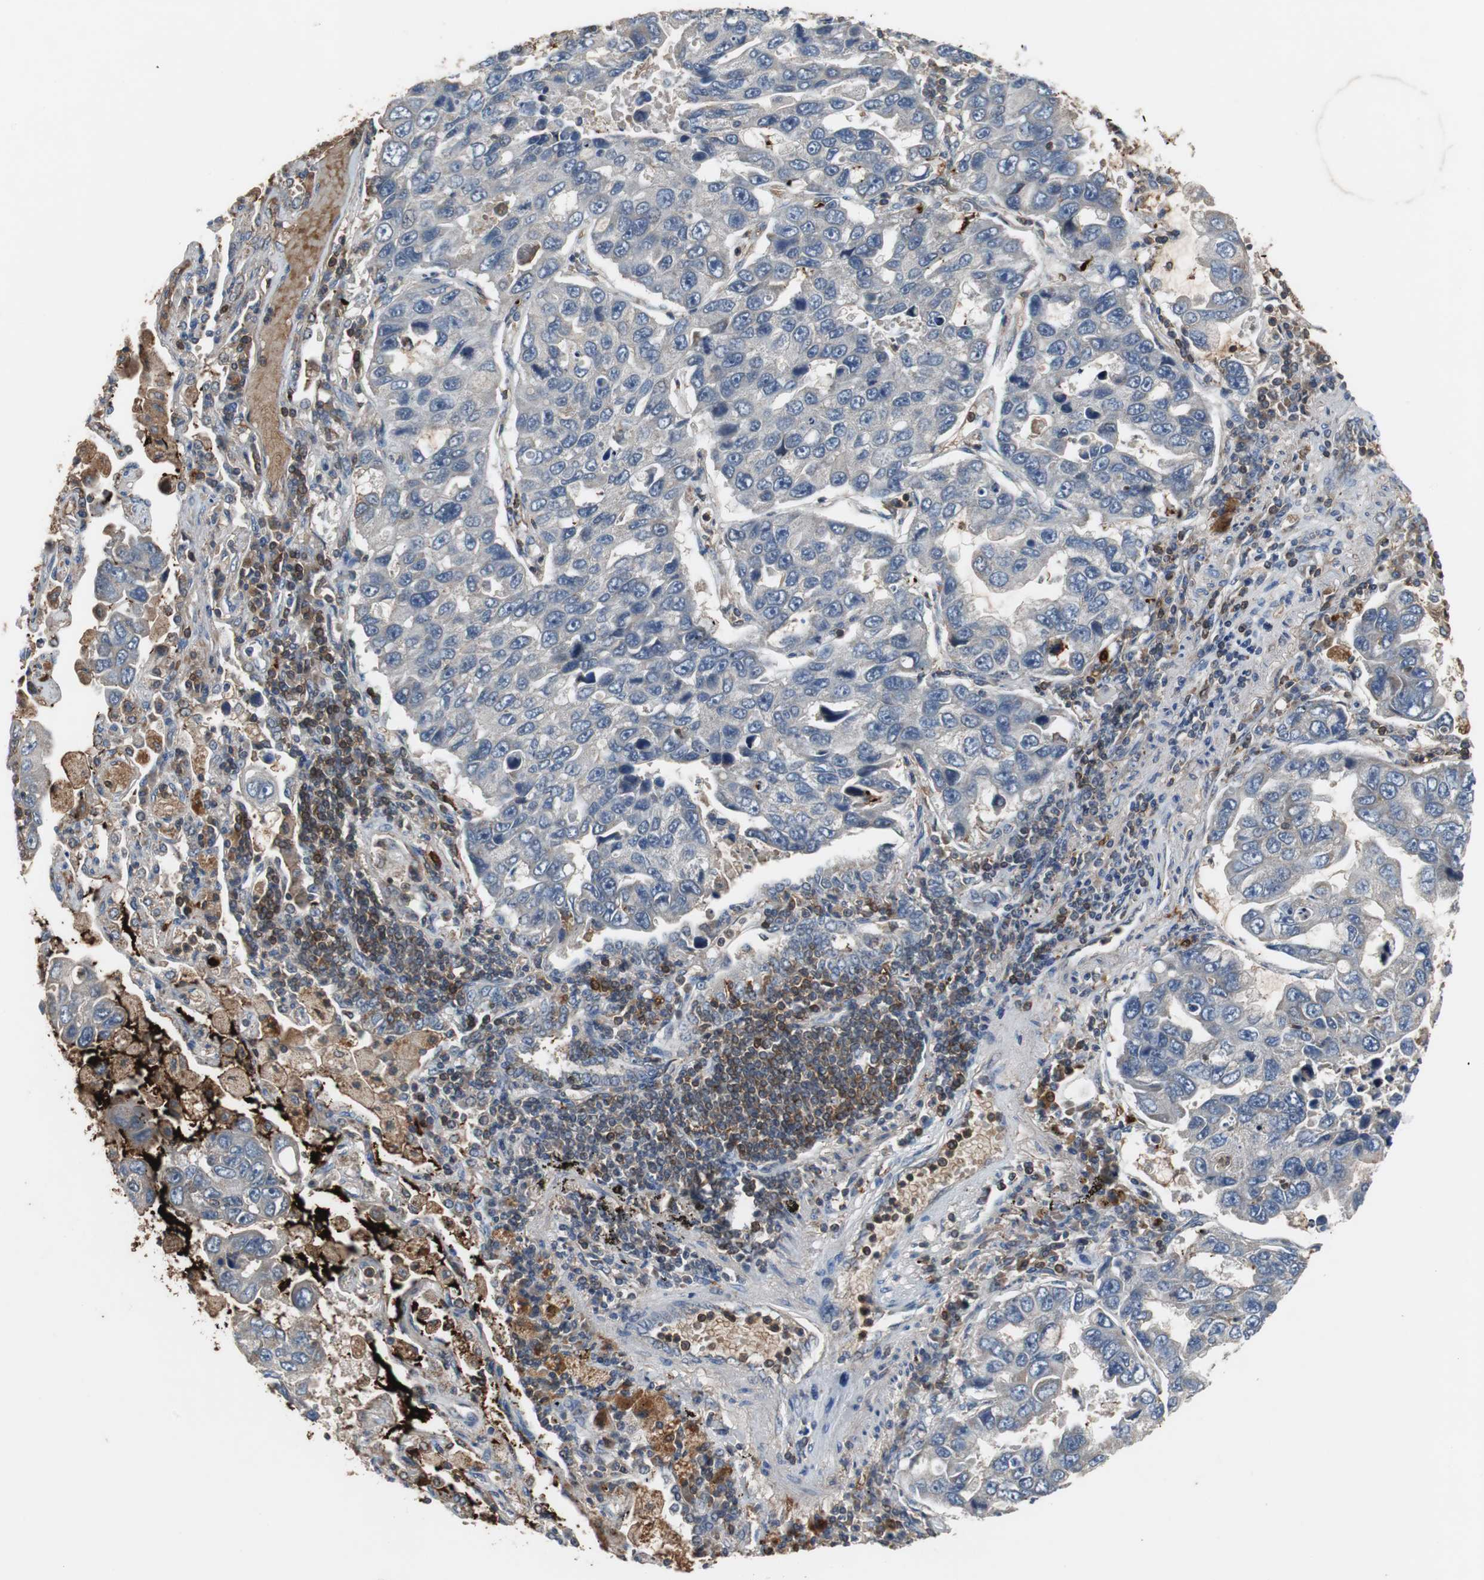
{"staining": {"intensity": "negative", "quantity": "none", "location": "none"}, "tissue": "lung cancer", "cell_type": "Tumor cells", "image_type": "cancer", "snomed": [{"axis": "morphology", "description": "Adenocarcinoma, NOS"}, {"axis": "topography", "description": "Lung"}], "caption": "Tumor cells are negative for protein expression in human lung adenocarcinoma.", "gene": "CALB2", "patient": {"sex": "male", "age": 64}}